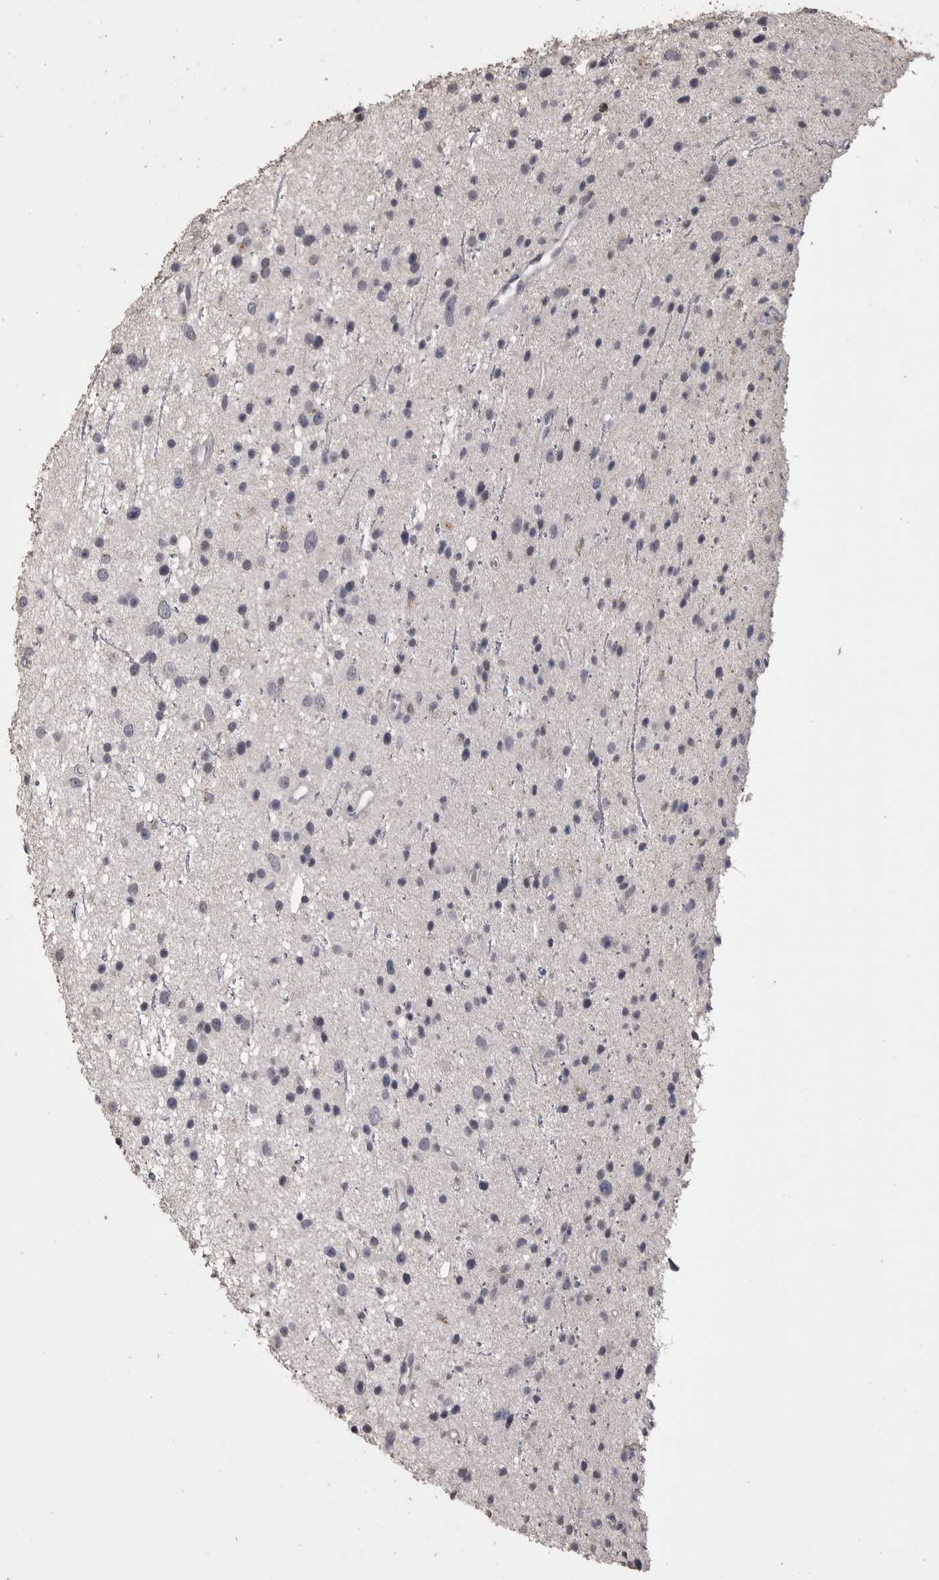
{"staining": {"intensity": "negative", "quantity": "none", "location": "none"}, "tissue": "glioma", "cell_type": "Tumor cells", "image_type": "cancer", "snomed": [{"axis": "morphology", "description": "Glioma, malignant, Low grade"}, {"axis": "topography", "description": "Cerebral cortex"}], "caption": "A histopathology image of human malignant glioma (low-grade) is negative for staining in tumor cells.", "gene": "MMP7", "patient": {"sex": "female", "age": 39}}